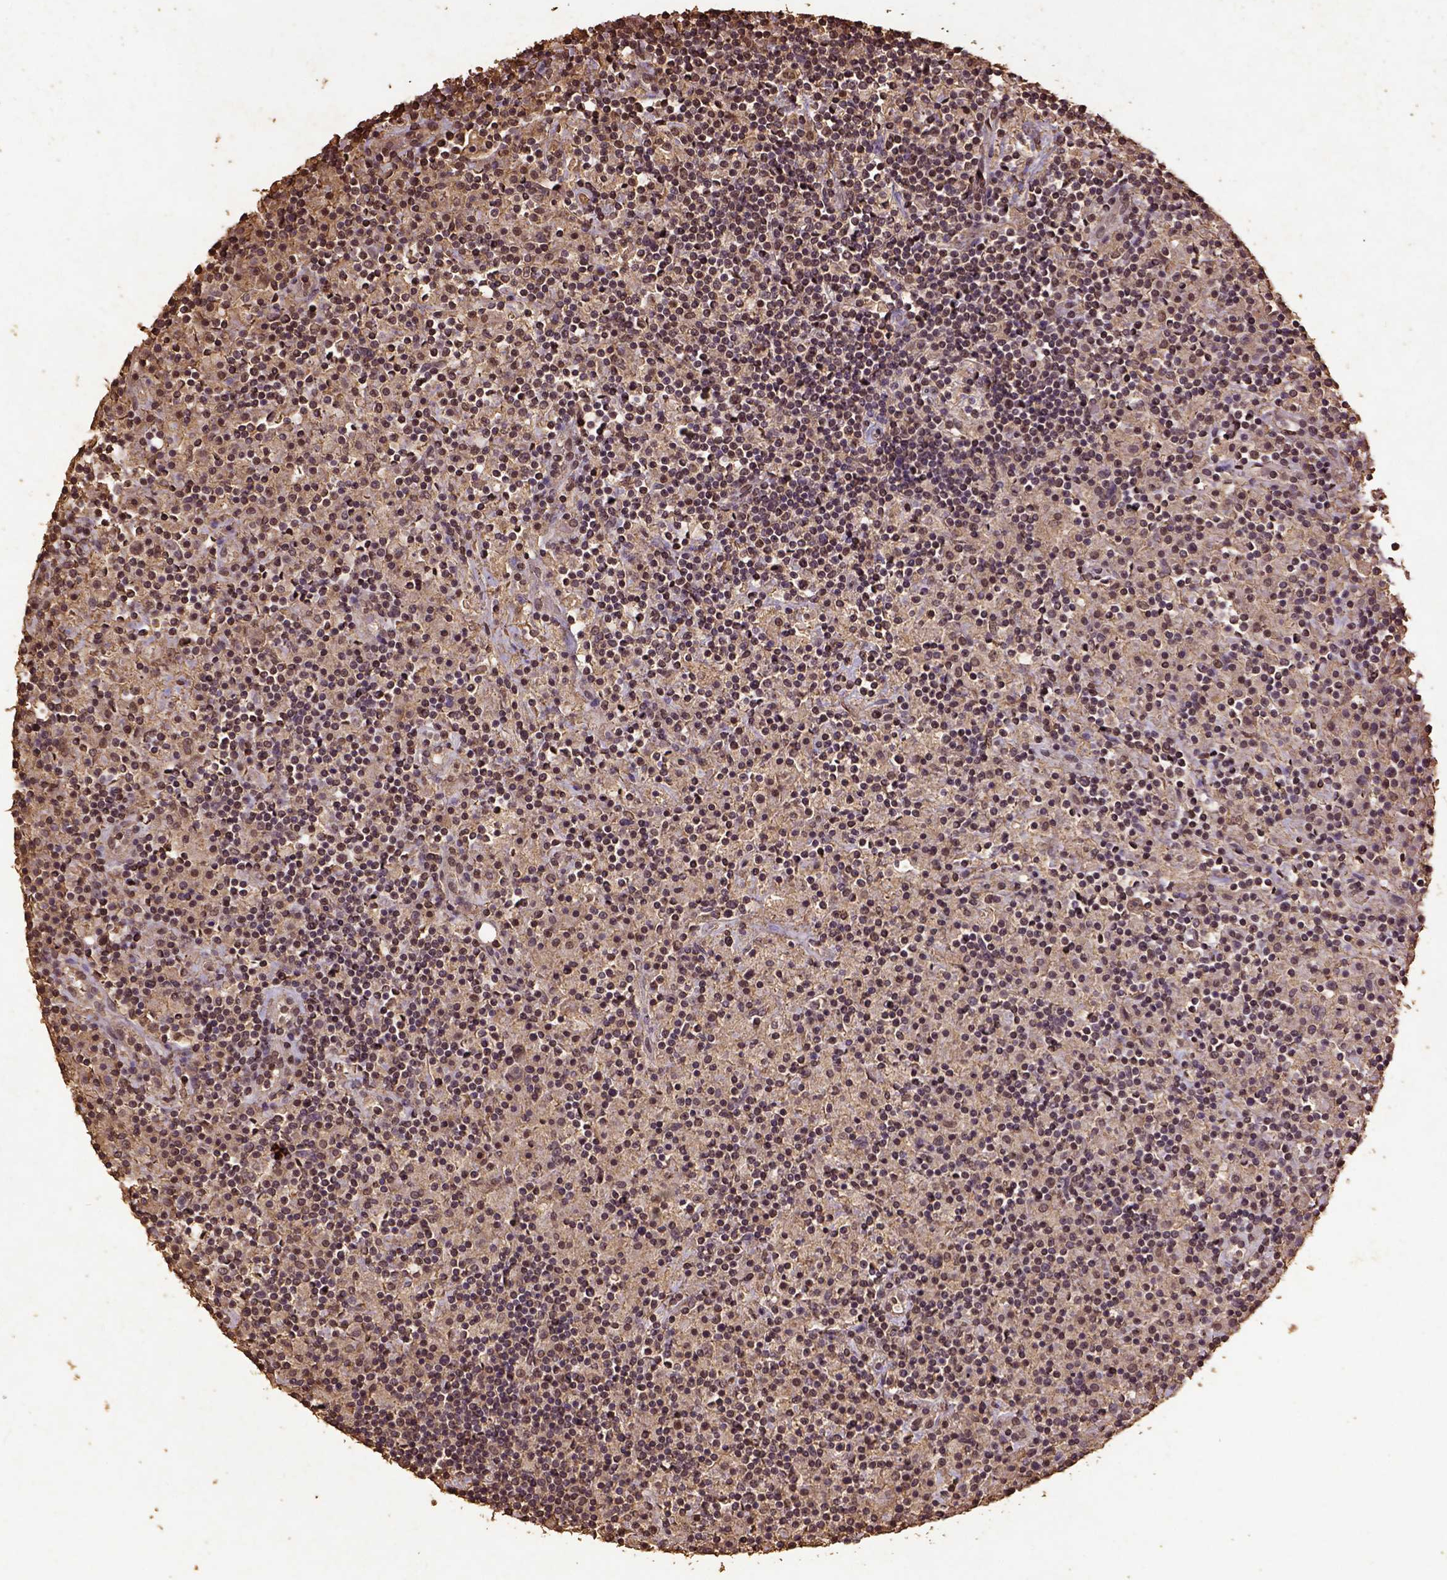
{"staining": {"intensity": "moderate", "quantity": ">75%", "location": "nuclear"}, "tissue": "lymphoma", "cell_type": "Tumor cells", "image_type": "cancer", "snomed": [{"axis": "morphology", "description": "Hodgkin's disease, NOS"}, {"axis": "topography", "description": "Lymph node"}], "caption": "Immunohistochemical staining of human Hodgkin's disease exhibits medium levels of moderate nuclear staining in approximately >75% of tumor cells. The protein is stained brown, and the nuclei are stained in blue (DAB (3,3'-diaminobenzidine) IHC with brightfield microscopy, high magnification).", "gene": "NACC1", "patient": {"sex": "male", "age": 70}}